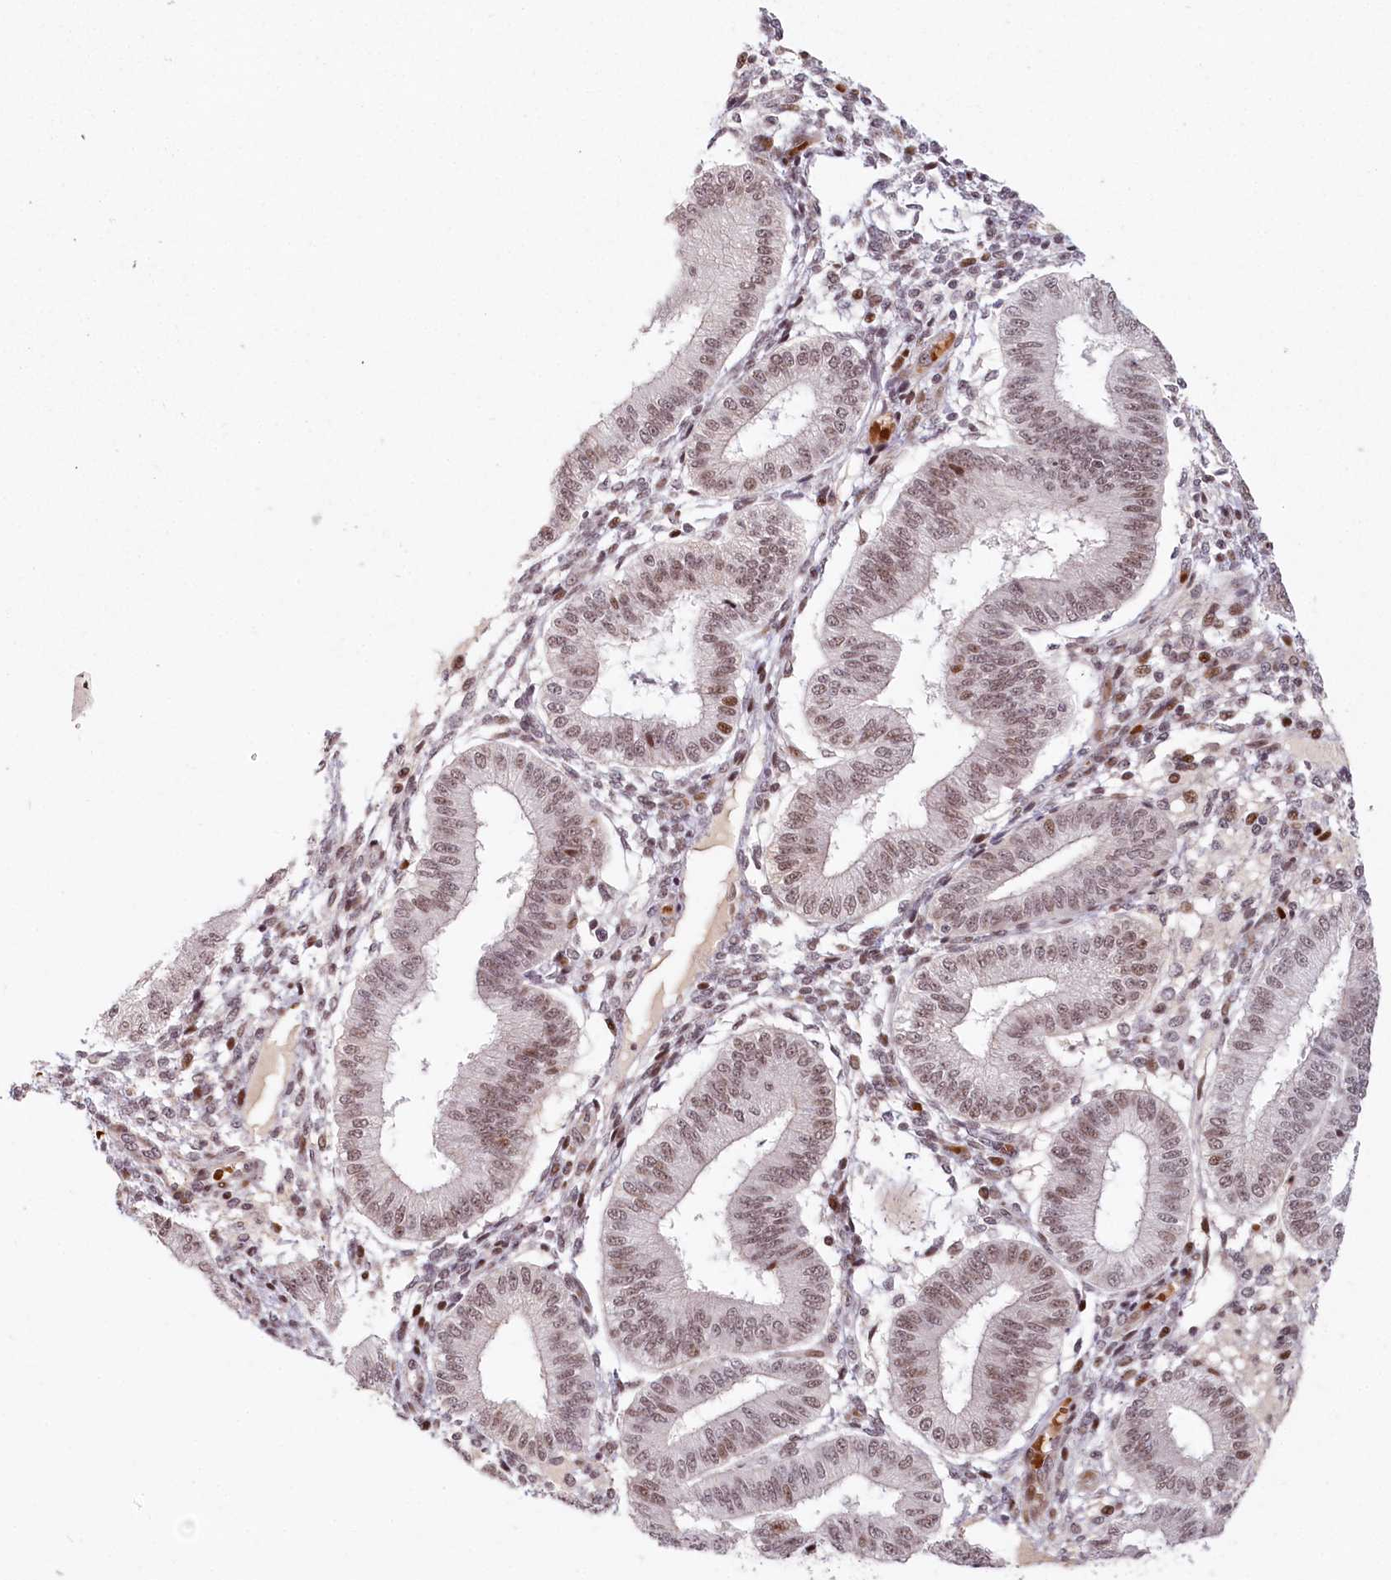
{"staining": {"intensity": "weak", "quantity": "<25%", "location": "nuclear"}, "tissue": "endometrium", "cell_type": "Cells in endometrial stroma", "image_type": "normal", "snomed": [{"axis": "morphology", "description": "Normal tissue, NOS"}, {"axis": "topography", "description": "Endometrium"}], "caption": "Endometrium stained for a protein using immunohistochemistry exhibits no staining cells in endometrial stroma.", "gene": "FAM204A", "patient": {"sex": "female", "age": 24}}